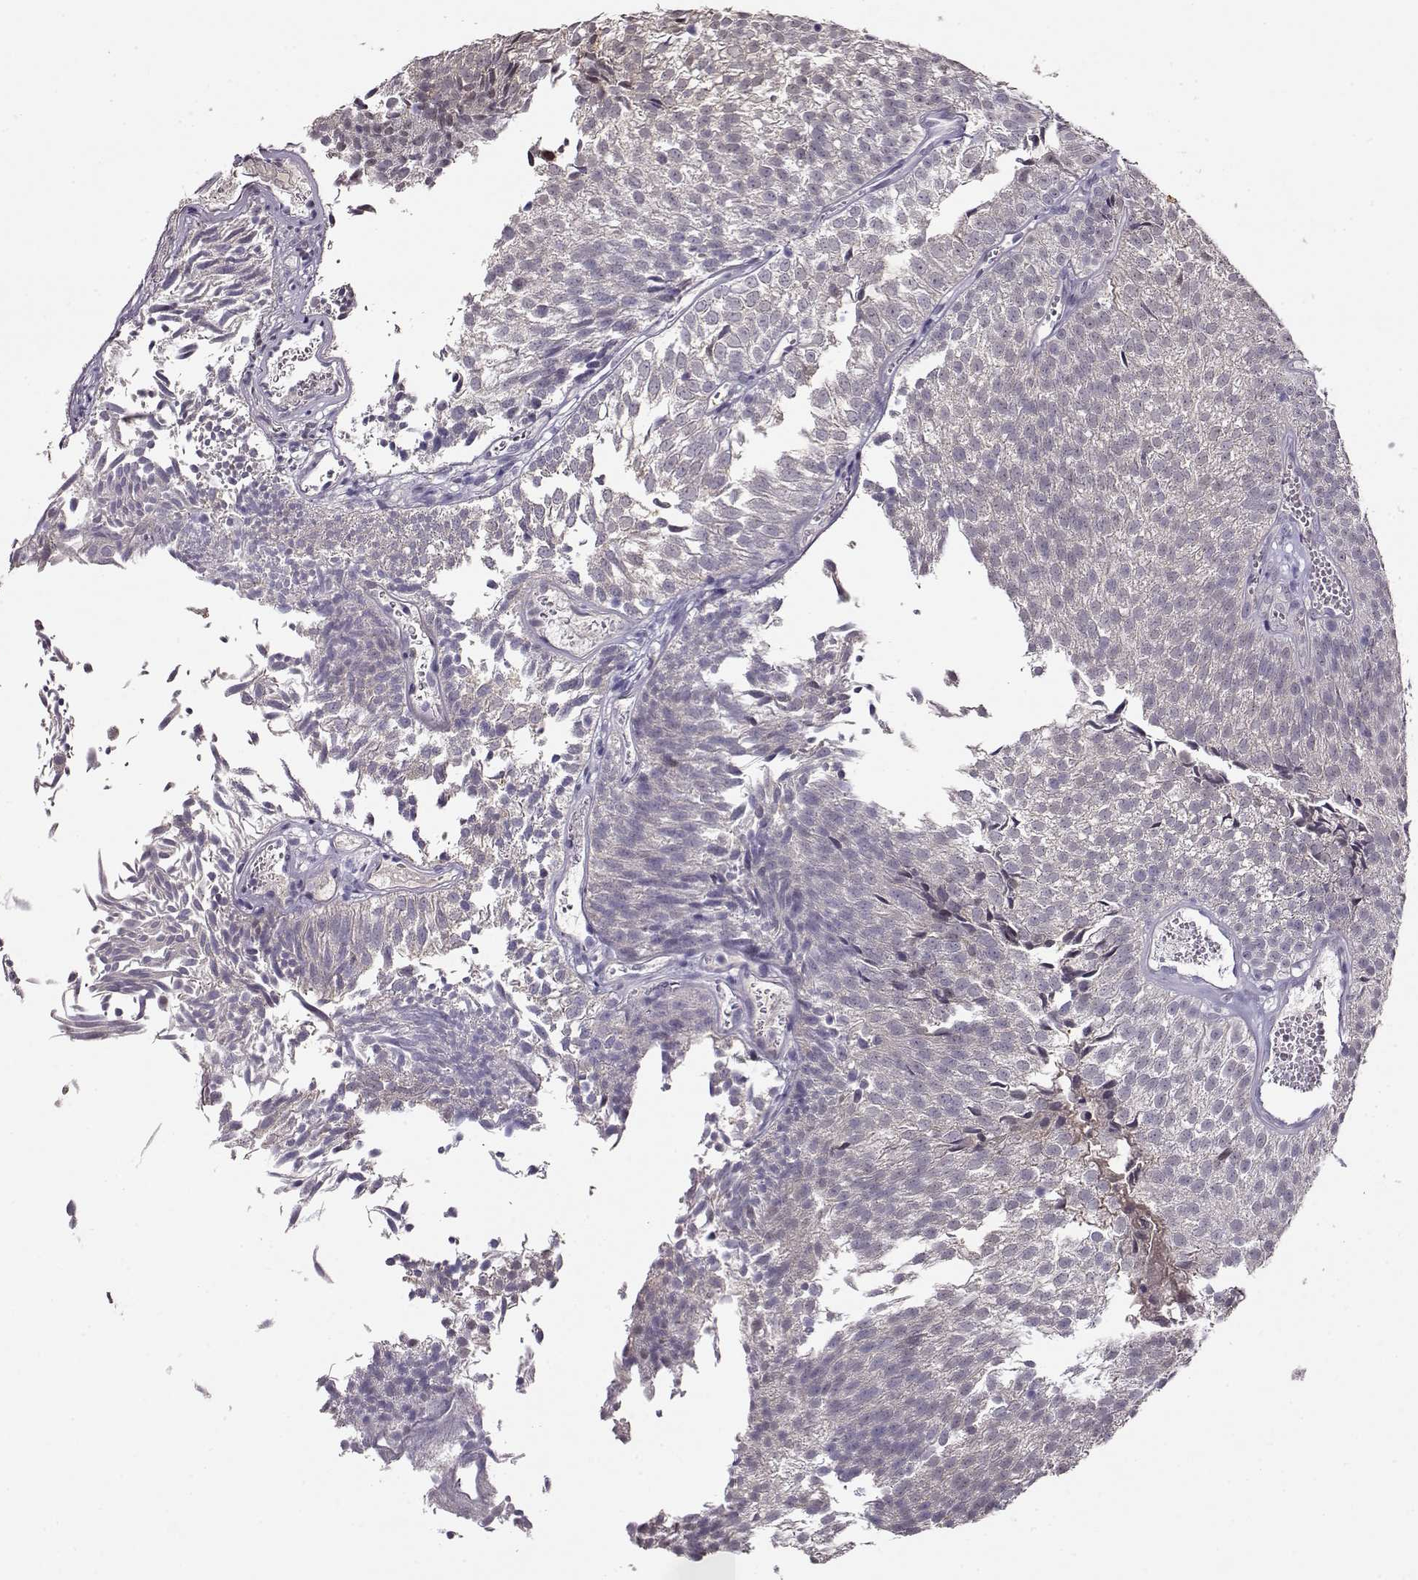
{"staining": {"intensity": "negative", "quantity": "none", "location": "none"}, "tissue": "urothelial cancer", "cell_type": "Tumor cells", "image_type": "cancer", "snomed": [{"axis": "morphology", "description": "Urothelial carcinoma, Low grade"}, {"axis": "topography", "description": "Urinary bladder"}], "caption": "IHC photomicrograph of neoplastic tissue: human urothelial carcinoma (low-grade) stained with DAB shows no significant protein positivity in tumor cells. (DAB (3,3'-diaminobenzidine) immunohistochemistry, high magnification).", "gene": "CCR8", "patient": {"sex": "male", "age": 52}}